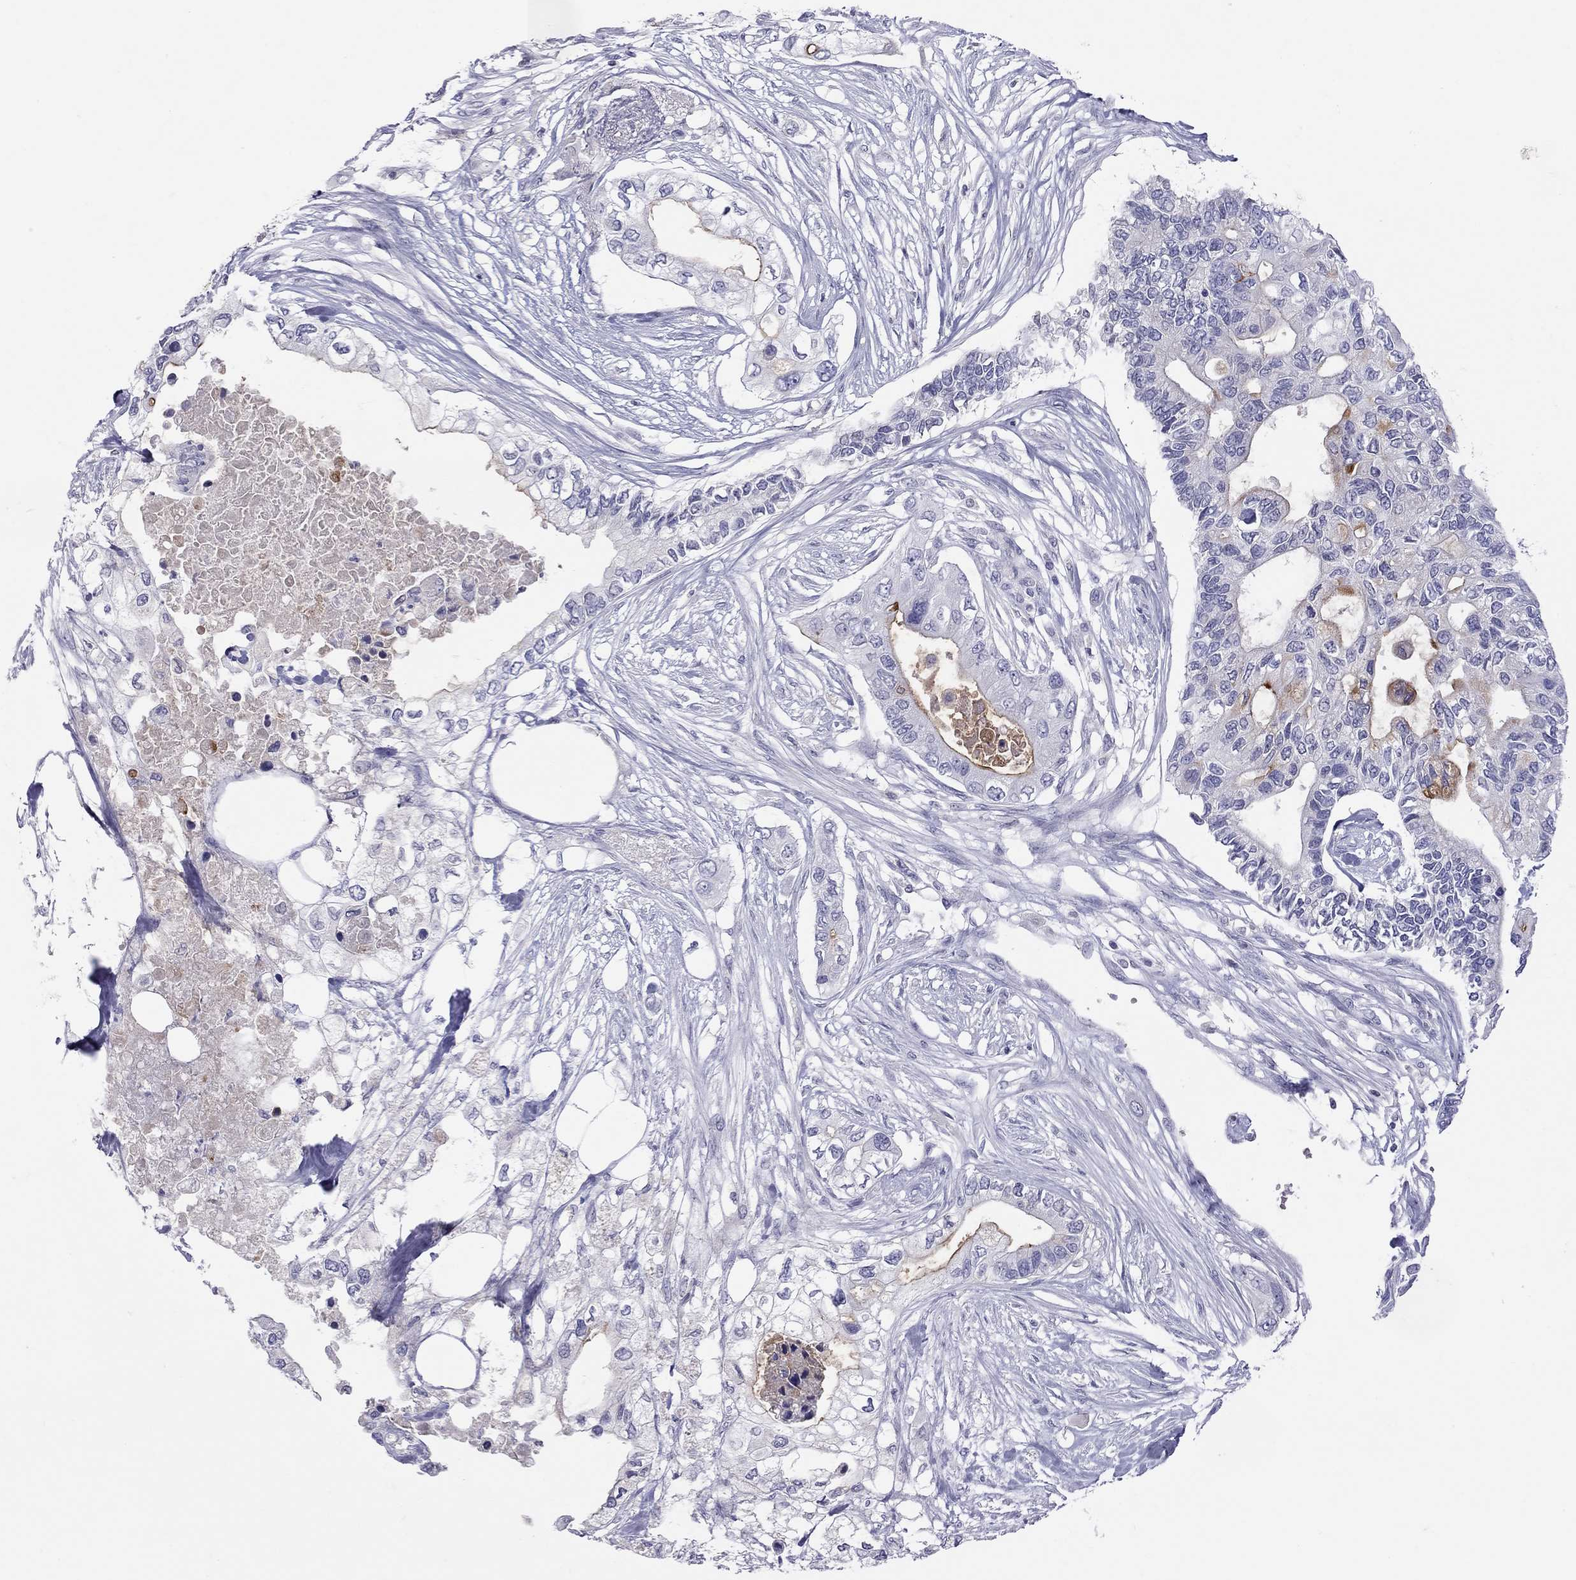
{"staining": {"intensity": "moderate", "quantity": "<25%", "location": "cytoplasmic/membranous"}, "tissue": "pancreatic cancer", "cell_type": "Tumor cells", "image_type": "cancer", "snomed": [{"axis": "morphology", "description": "Adenocarcinoma, NOS"}, {"axis": "topography", "description": "Pancreas"}], "caption": "A high-resolution photomicrograph shows IHC staining of pancreatic cancer (adenocarcinoma), which shows moderate cytoplasmic/membranous positivity in approximately <25% of tumor cells.", "gene": "MUC16", "patient": {"sex": "female", "age": 63}}